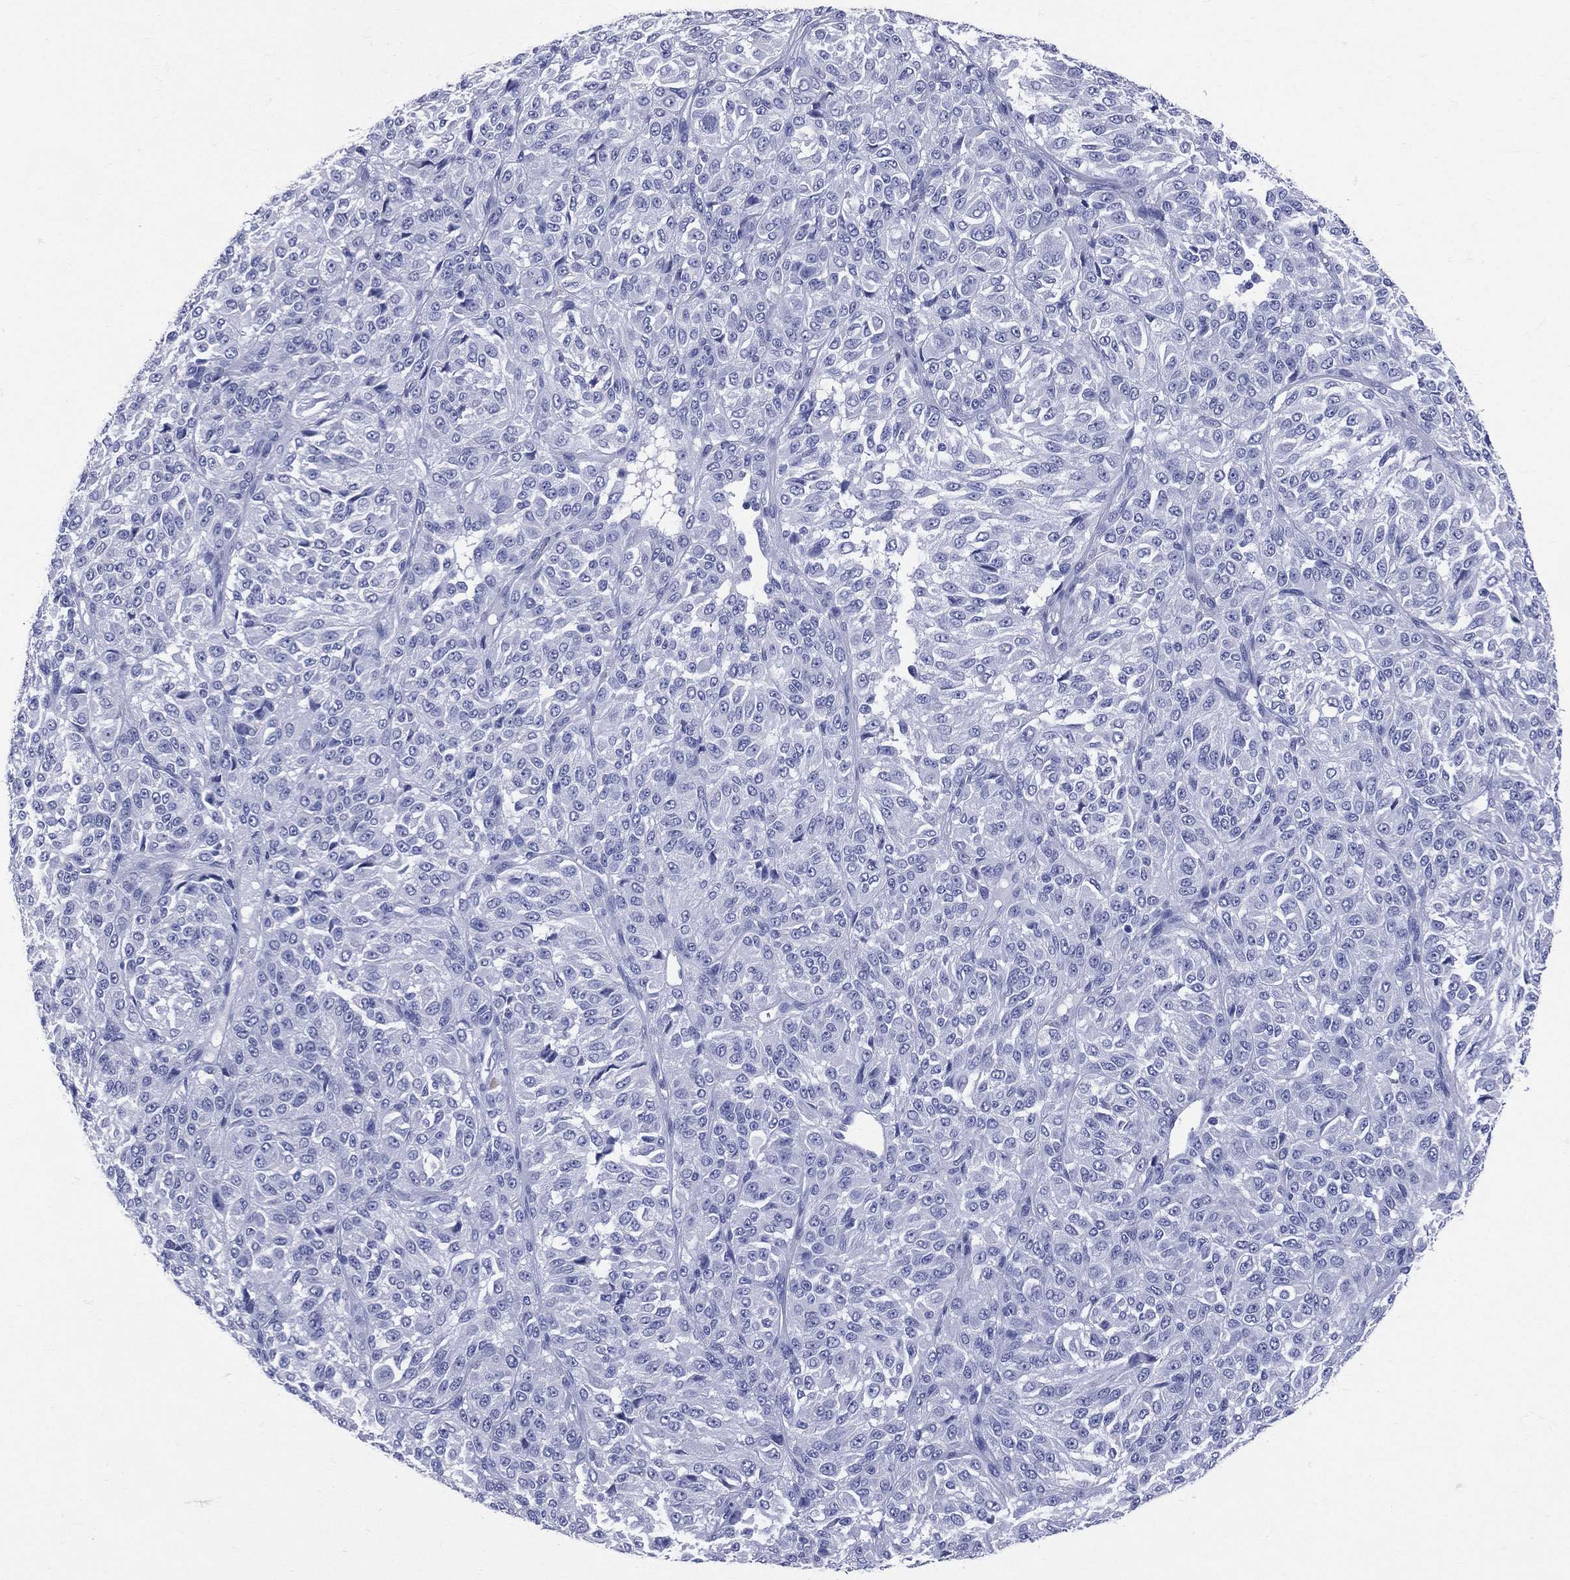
{"staining": {"intensity": "negative", "quantity": "none", "location": "none"}, "tissue": "melanoma", "cell_type": "Tumor cells", "image_type": "cancer", "snomed": [{"axis": "morphology", "description": "Malignant melanoma, Metastatic site"}, {"axis": "topography", "description": "Brain"}], "caption": "DAB (3,3'-diaminobenzidine) immunohistochemical staining of human melanoma shows no significant positivity in tumor cells.", "gene": "PGLYRP1", "patient": {"sex": "female", "age": 56}}